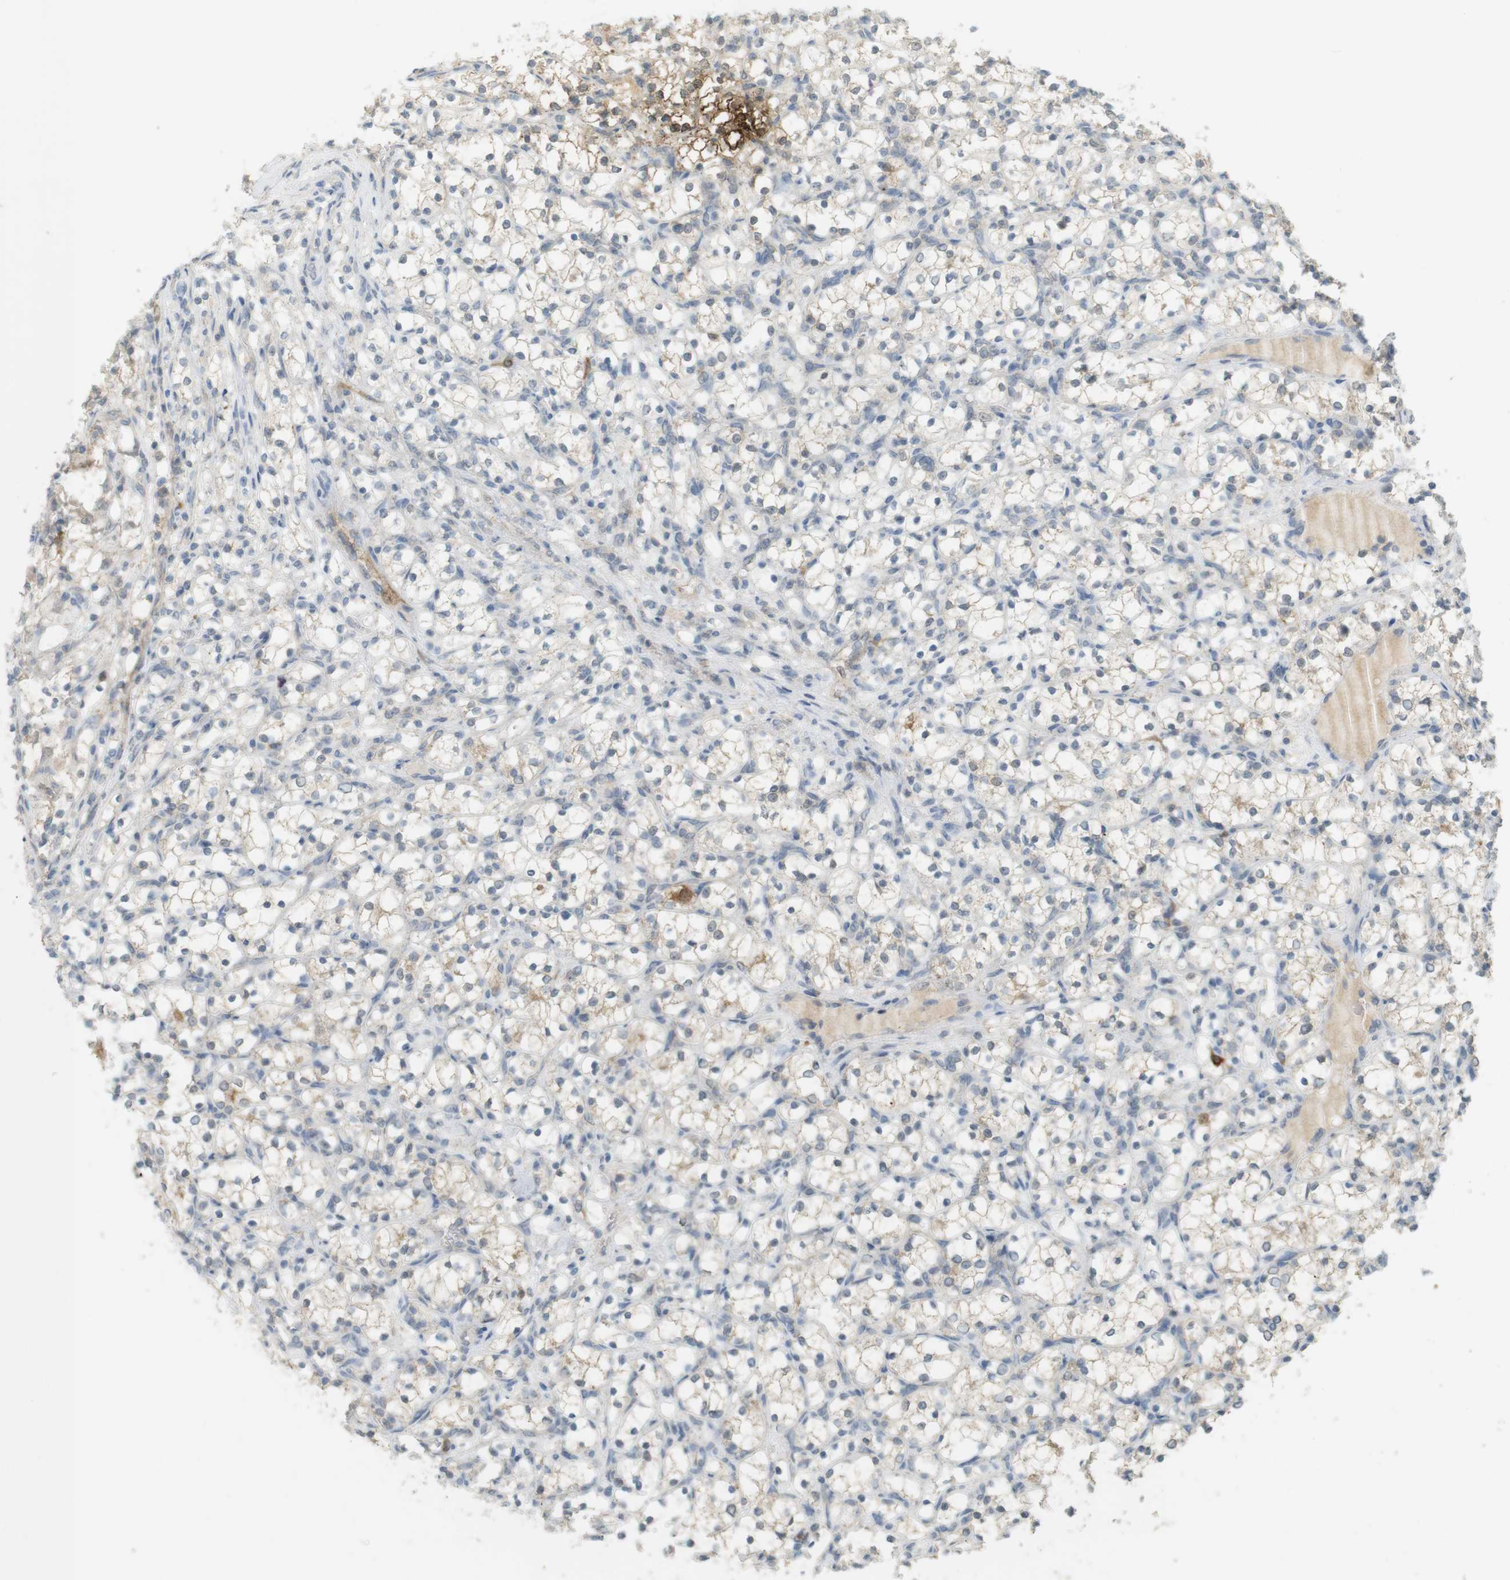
{"staining": {"intensity": "weak", "quantity": "25%-75%", "location": "cytoplasmic/membranous"}, "tissue": "renal cancer", "cell_type": "Tumor cells", "image_type": "cancer", "snomed": [{"axis": "morphology", "description": "Adenocarcinoma, NOS"}, {"axis": "topography", "description": "Kidney"}], "caption": "DAB immunohistochemical staining of renal cancer exhibits weak cytoplasmic/membranous protein positivity in approximately 25%-75% of tumor cells. (Brightfield microscopy of DAB IHC at high magnification).", "gene": "TTK", "patient": {"sex": "female", "age": 69}}